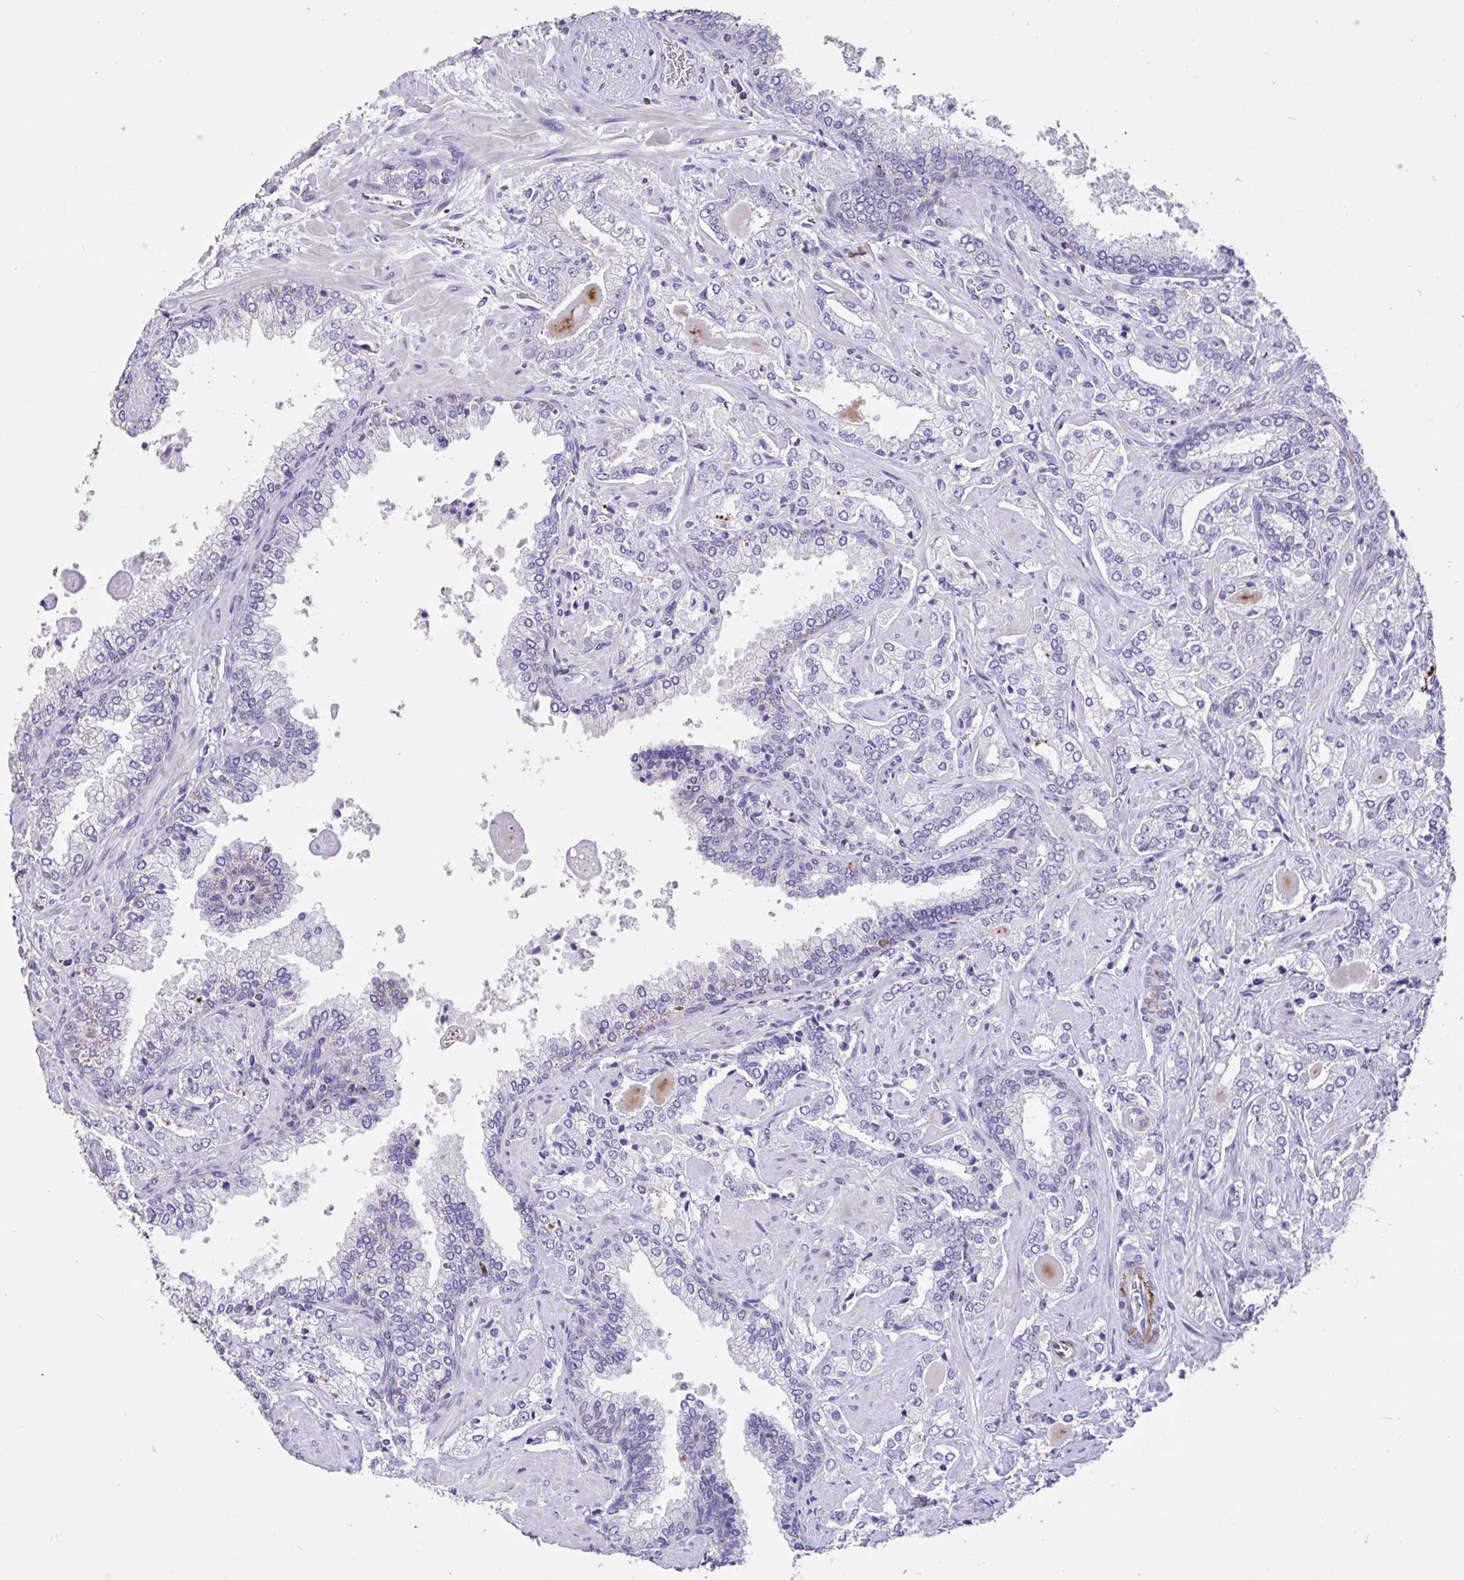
{"staining": {"intensity": "negative", "quantity": "none", "location": "none"}, "tissue": "prostate cancer", "cell_type": "Tumor cells", "image_type": "cancer", "snomed": [{"axis": "morphology", "description": "Adenocarcinoma, High grade"}, {"axis": "topography", "description": "Prostate"}], "caption": "There is no significant positivity in tumor cells of prostate cancer (high-grade adenocarcinoma). Nuclei are stained in blue.", "gene": "DDX39A", "patient": {"sex": "male", "age": 60}}